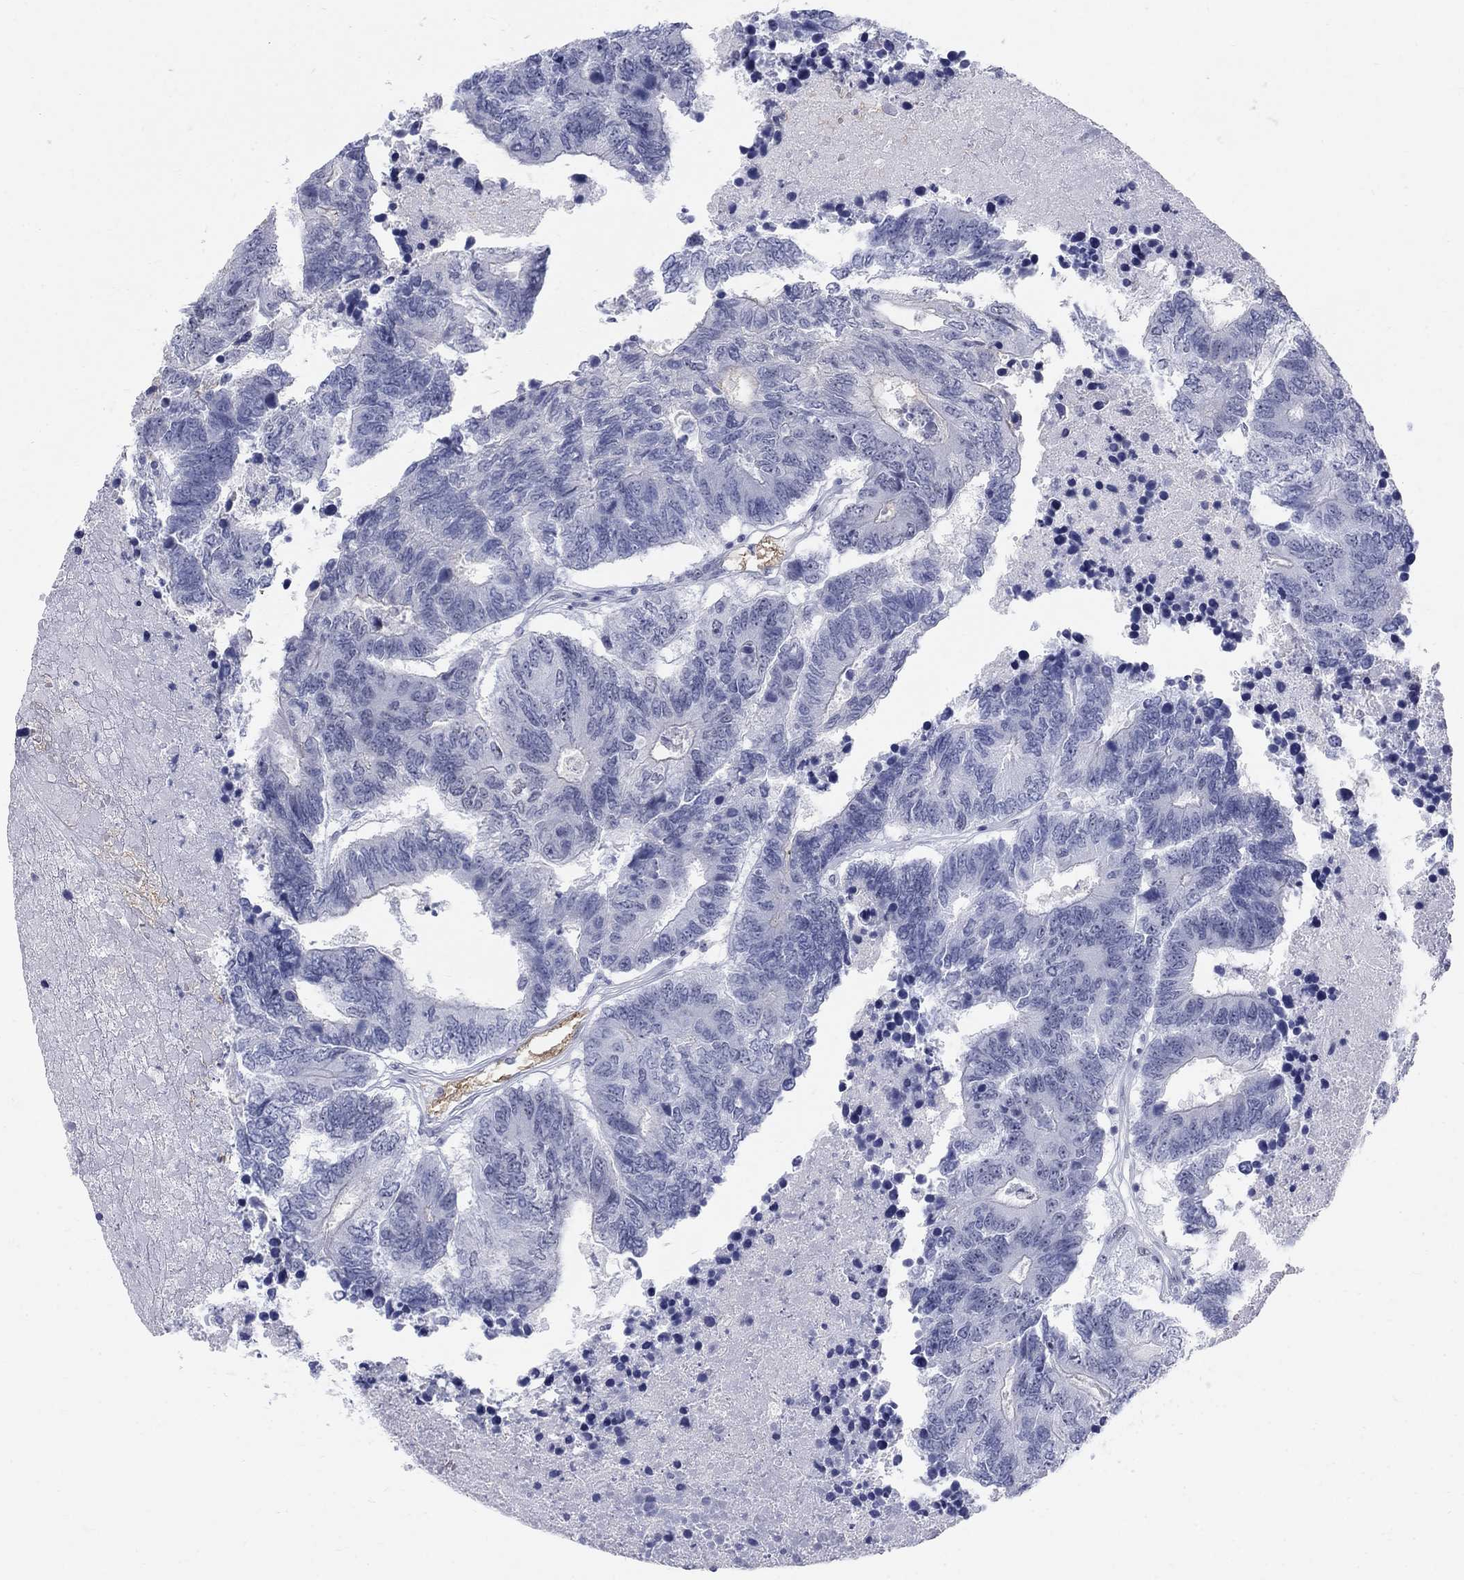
{"staining": {"intensity": "negative", "quantity": "none", "location": "none"}, "tissue": "colorectal cancer", "cell_type": "Tumor cells", "image_type": "cancer", "snomed": [{"axis": "morphology", "description": "Adenocarcinoma, NOS"}, {"axis": "topography", "description": "Colon"}], "caption": "This is an immunohistochemistry (IHC) micrograph of human colorectal cancer (adenocarcinoma). There is no staining in tumor cells.", "gene": "DMTN", "patient": {"sex": "female", "age": 48}}